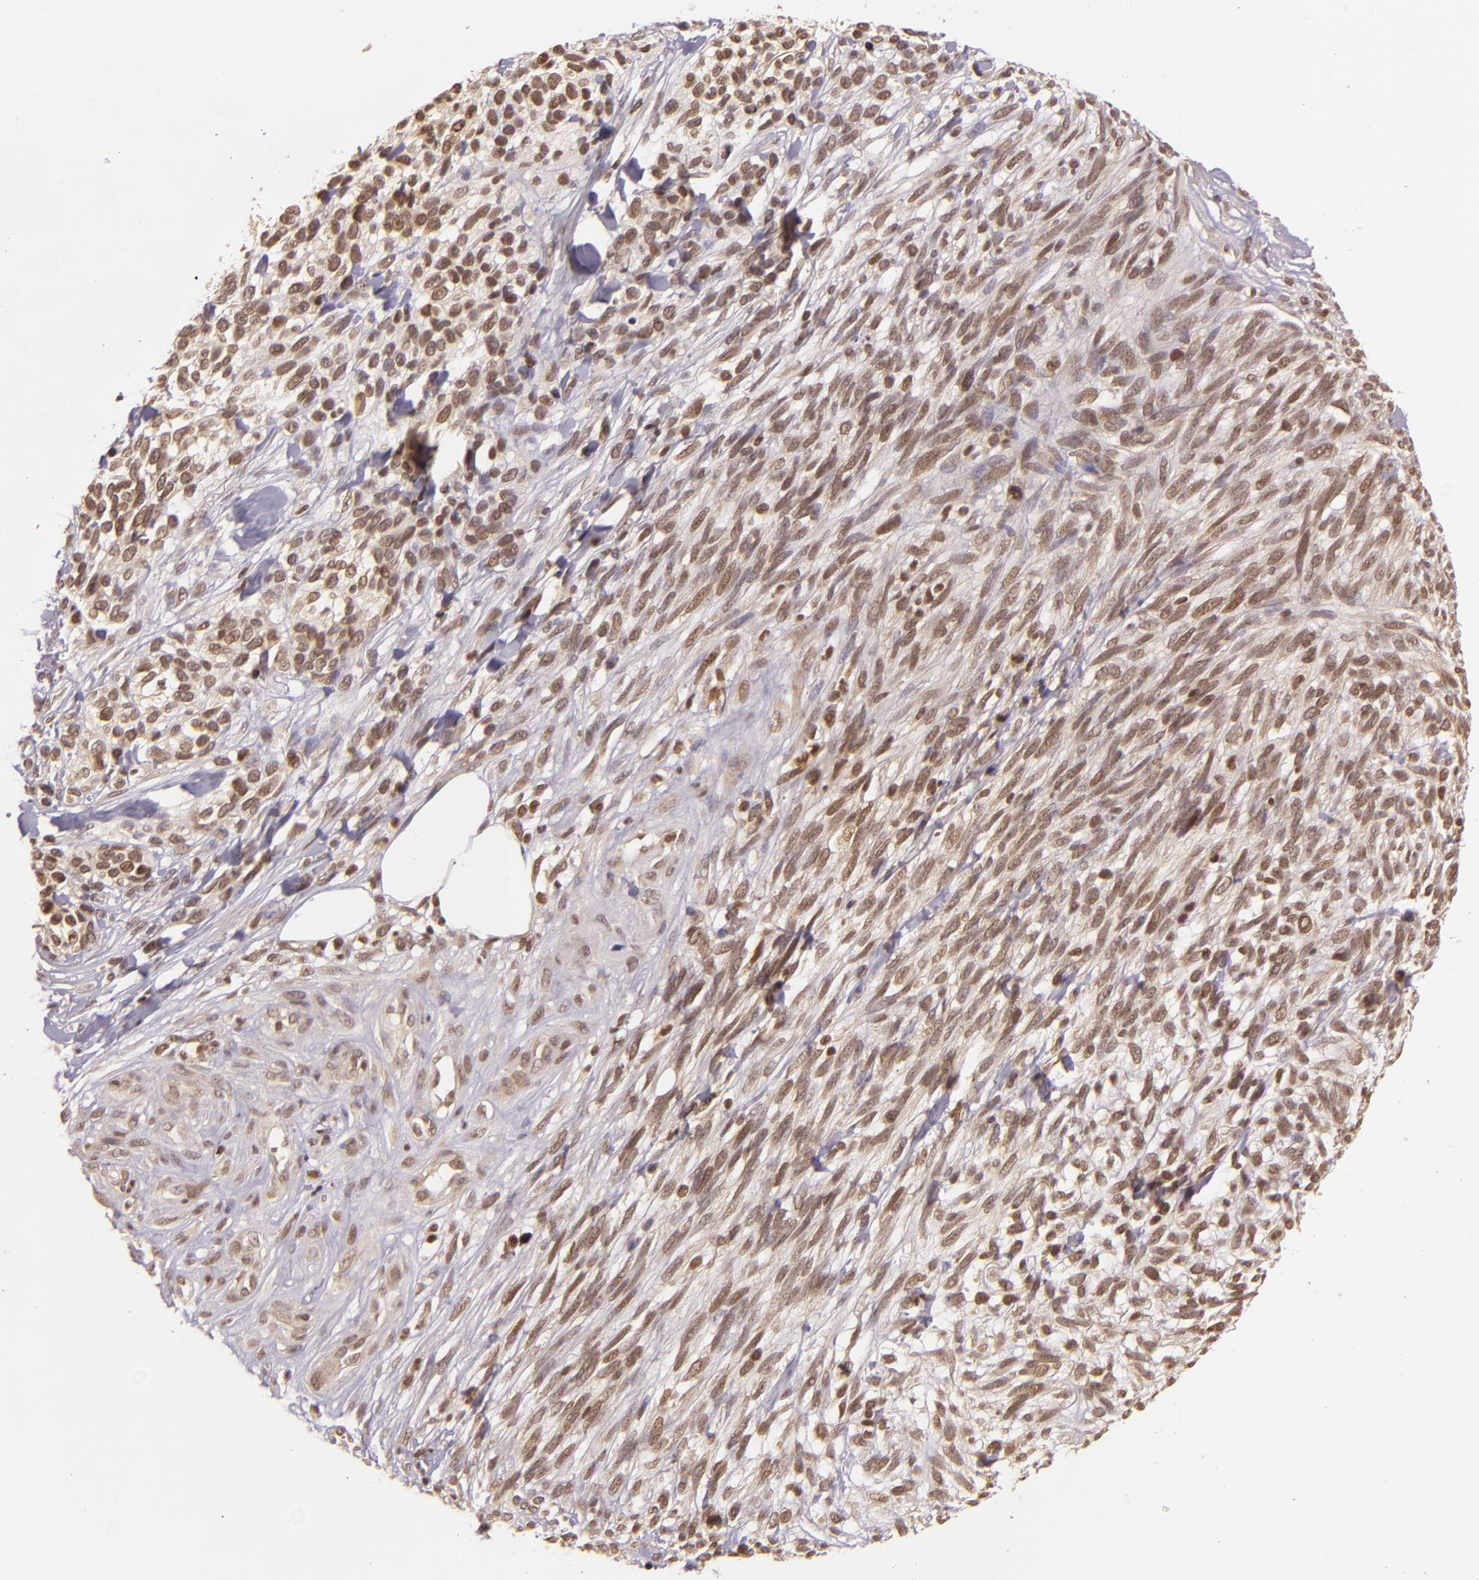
{"staining": {"intensity": "weak", "quantity": ">75%", "location": "nuclear"}, "tissue": "melanoma", "cell_type": "Tumor cells", "image_type": "cancer", "snomed": [{"axis": "morphology", "description": "Malignant melanoma, NOS"}, {"axis": "topography", "description": "Skin"}], "caption": "An image of human melanoma stained for a protein reveals weak nuclear brown staining in tumor cells.", "gene": "TXNRD2", "patient": {"sex": "female", "age": 85}}